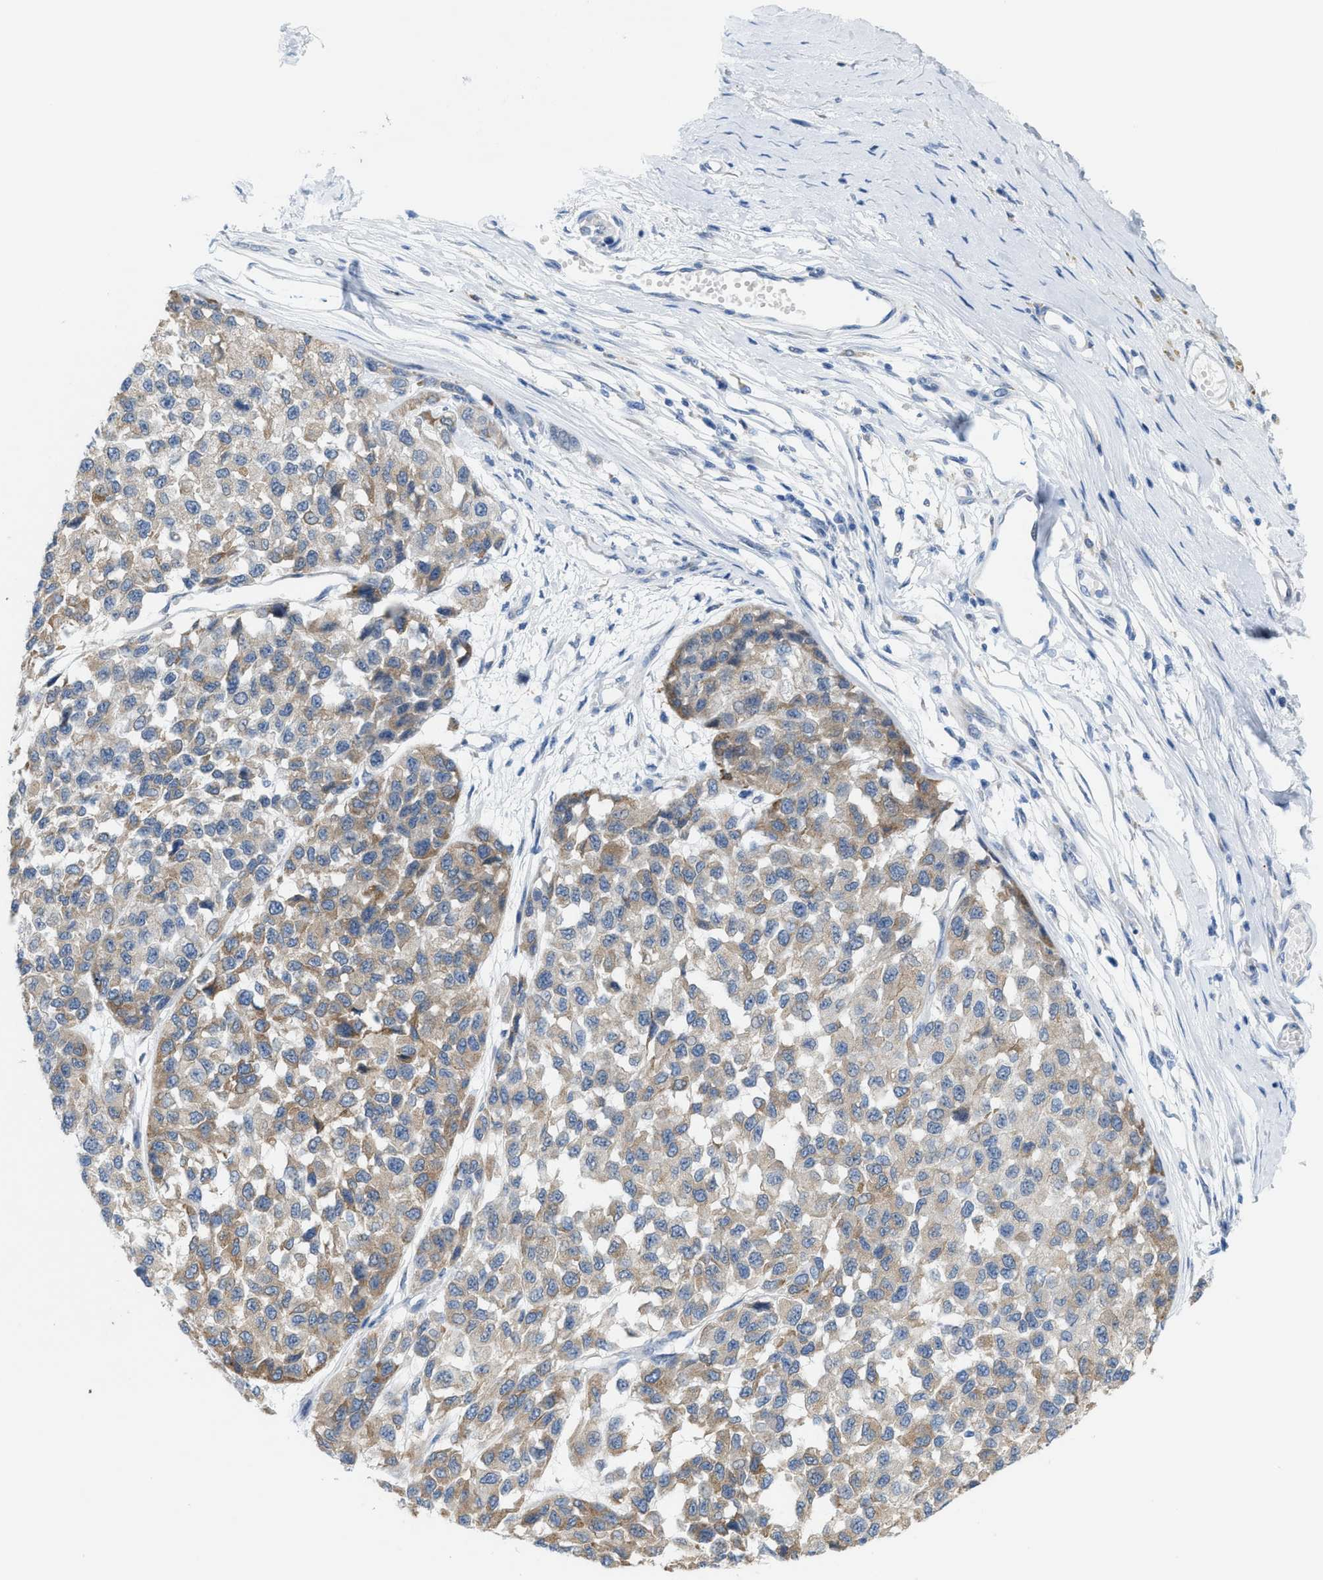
{"staining": {"intensity": "weak", "quantity": "25%-75%", "location": "cytoplasmic/membranous"}, "tissue": "melanoma", "cell_type": "Tumor cells", "image_type": "cancer", "snomed": [{"axis": "morphology", "description": "Malignant melanoma, NOS"}, {"axis": "topography", "description": "Skin"}], "caption": "This is an image of IHC staining of malignant melanoma, which shows weak expression in the cytoplasmic/membranous of tumor cells.", "gene": "KIFC3", "patient": {"sex": "male", "age": 62}}